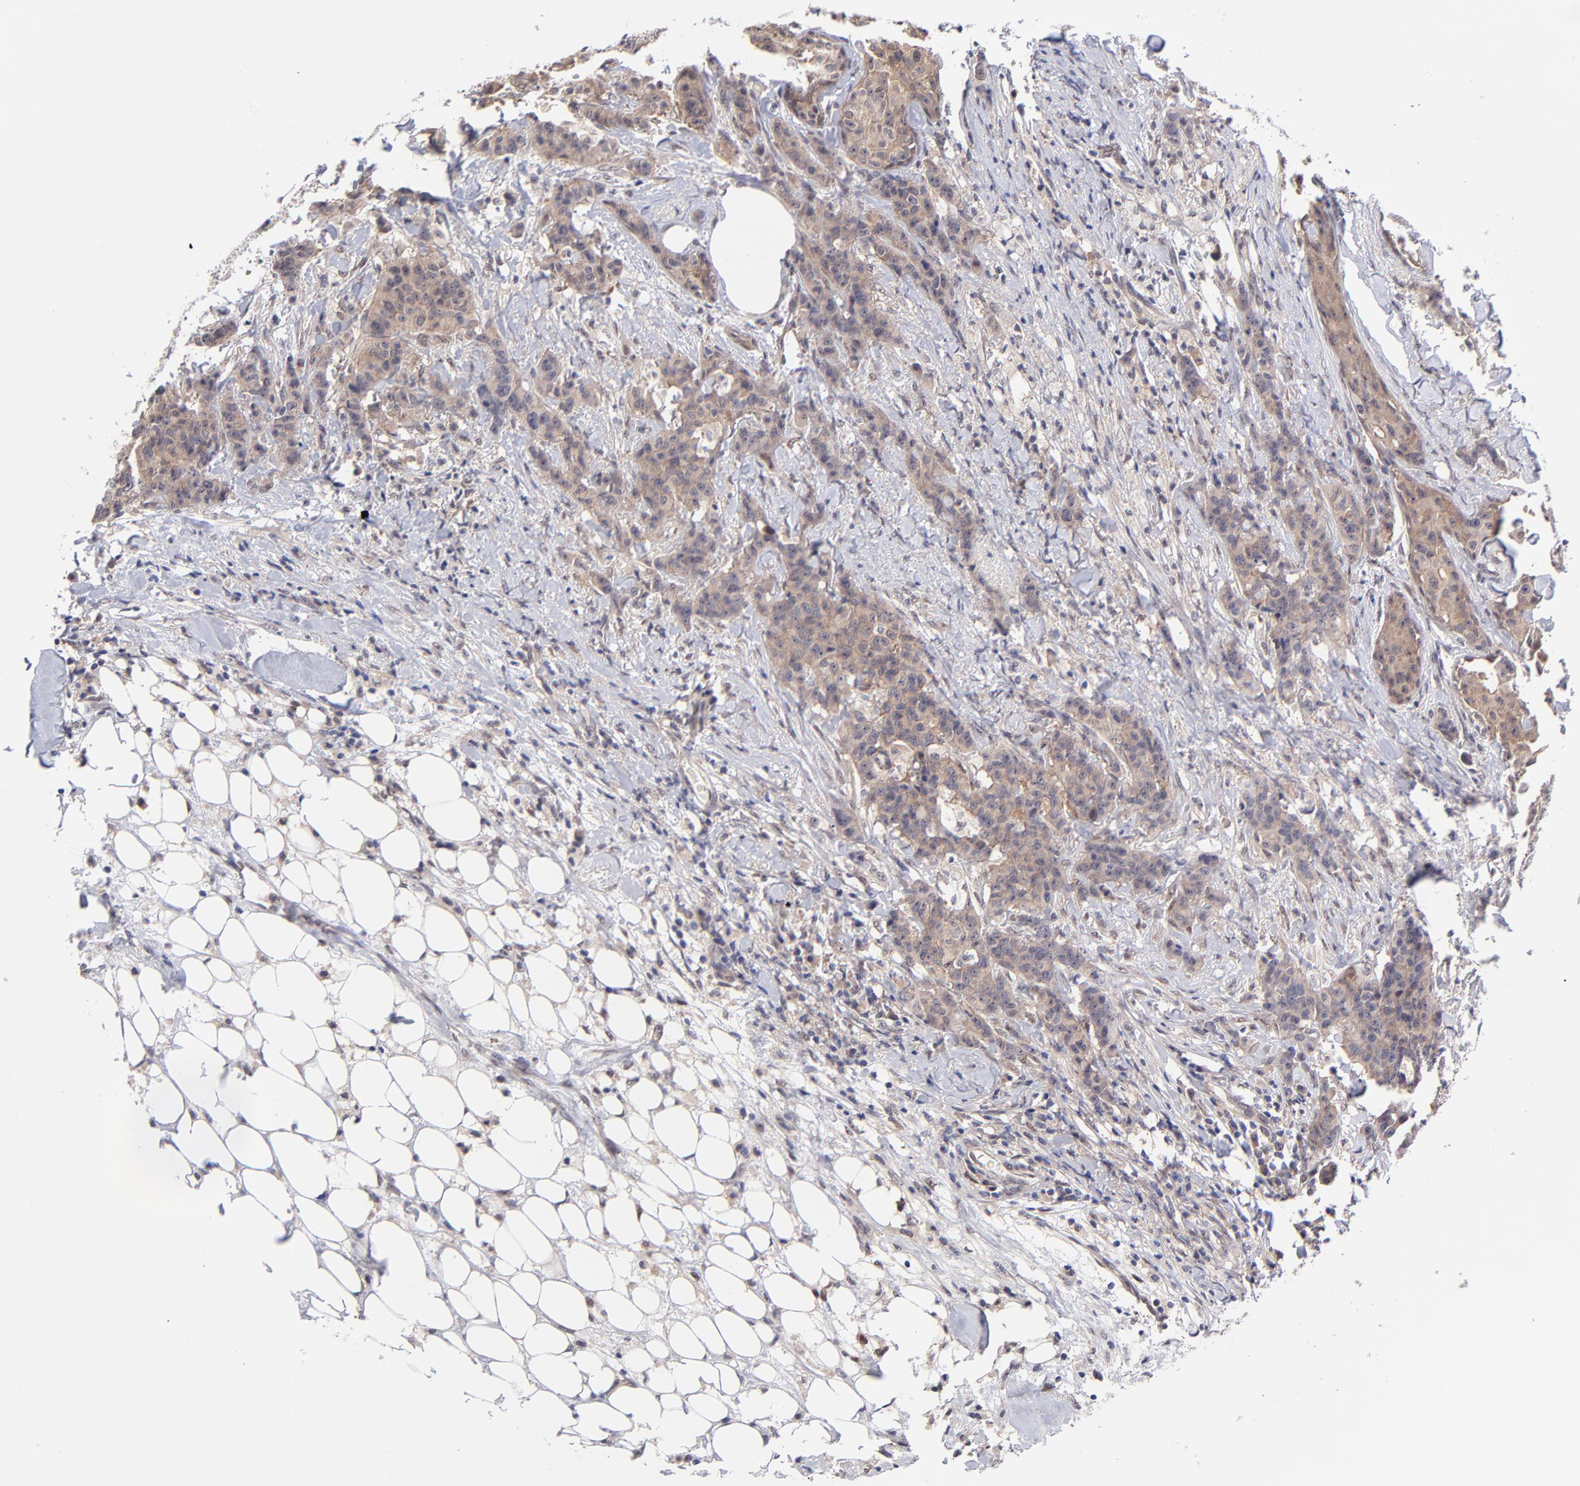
{"staining": {"intensity": "moderate", "quantity": ">75%", "location": "cytoplasmic/membranous"}, "tissue": "breast cancer", "cell_type": "Tumor cells", "image_type": "cancer", "snomed": [{"axis": "morphology", "description": "Duct carcinoma"}, {"axis": "topography", "description": "Breast"}], "caption": "Human breast cancer stained with a brown dye displays moderate cytoplasmic/membranous positive staining in approximately >75% of tumor cells.", "gene": "UBE2E3", "patient": {"sex": "female", "age": 40}}